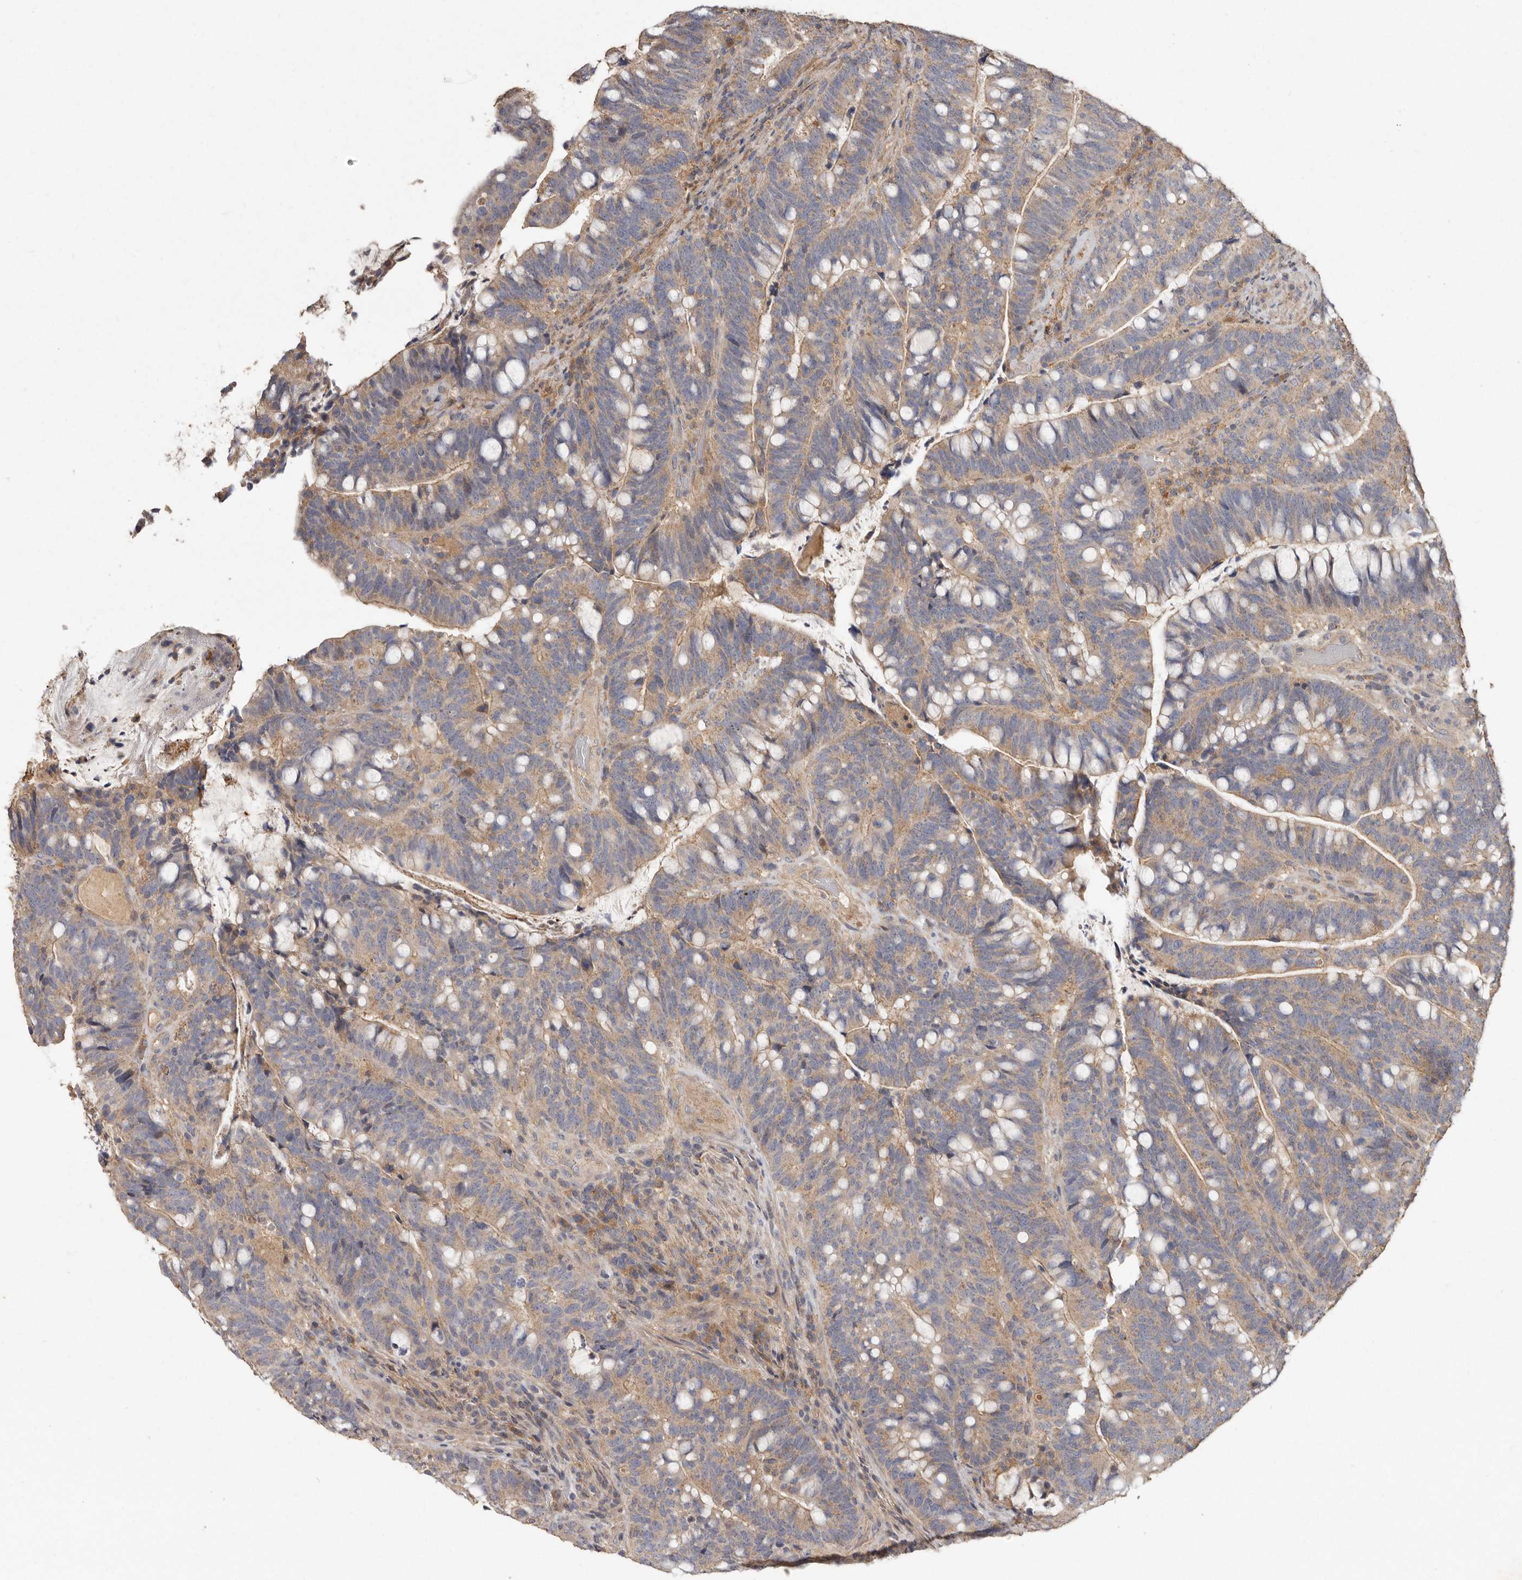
{"staining": {"intensity": "weak", "quantity": ">75%", "location": "cytoplasmic/membranous"}, "tissue": "colorectal cancer", "cell_type": "Tumor cells", "image_type": "cancer", "snomed": [{"axis": "morphology", "description": "Adenocarcinoma, NOS"}, {"axis": "topography", "description": "Colon"}], "caption": "Immunohistochemical staining of human adenocarcinoma (colorectal) shows low levels of weak cytoplasmic/membranous protein positivity in approximately >75% of tumor cells.", "gene": "RWDD1", "patient": {"sex": "female", "age": 66}}